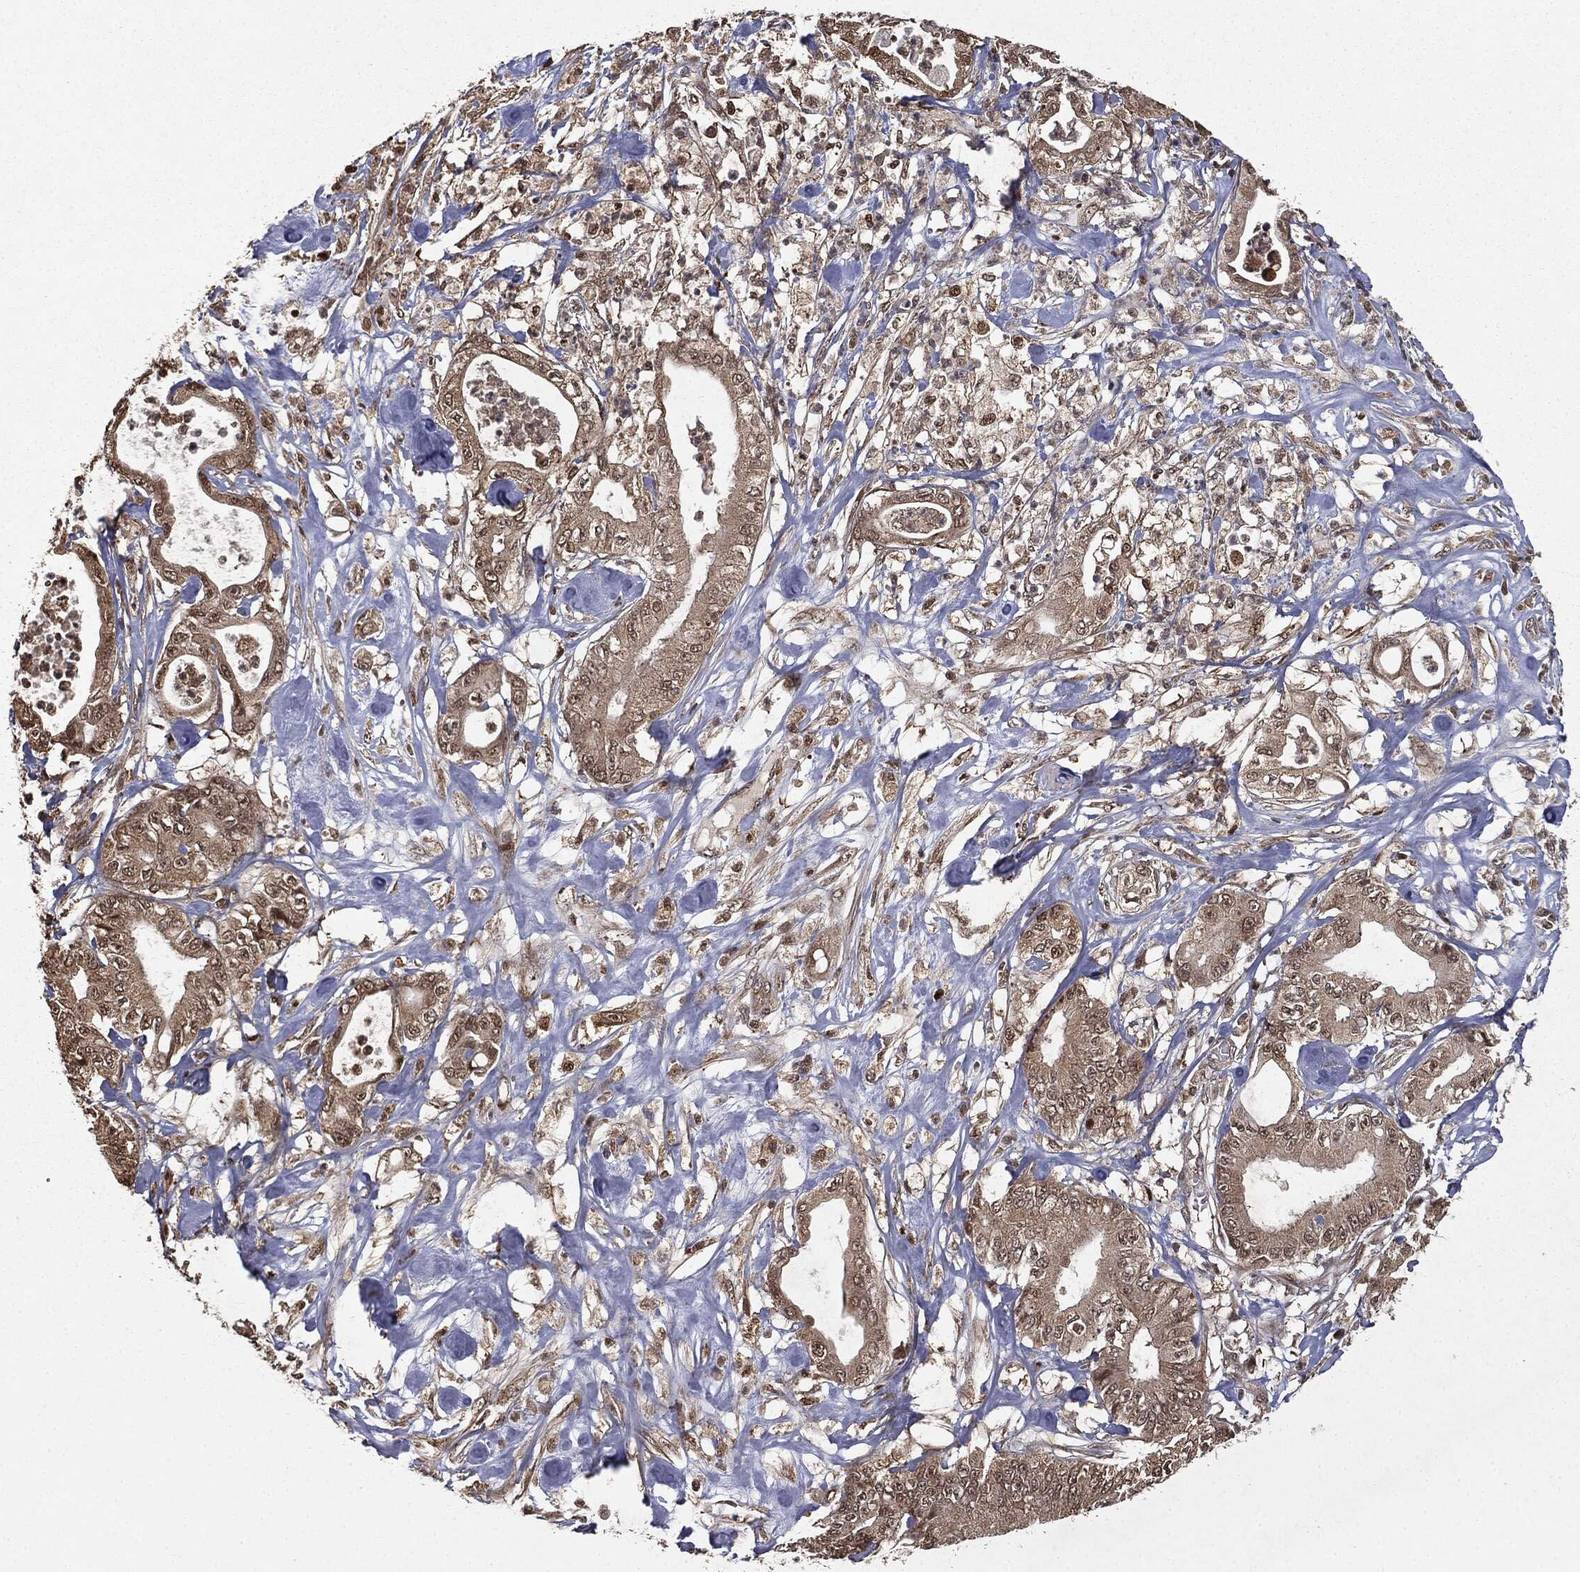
{"staining": {"intensity": "moderate", "quantity": ">75%", "location": "cytoplasmic/membranous,nuclear"}, "tissue": "pancreatic cancer", "cell_type": "Tumor cells", "image_type": "cancer", "snomed": [{"axis": "morphology", "description": "Adenocarcinoma, NOS"}, {"axis": "topography", "description": "Pancreas"}], "caption": "A high-resolution image shows immunohistochemistry staining of pancreatic cancer (adenocarcinoma), which reveals moderate cytoplasmic/membranous and nuclear expression in about >75% of tumor cells.", "gene": "ZNHIT6", "patient": {"sex": "male", "age": 71}}